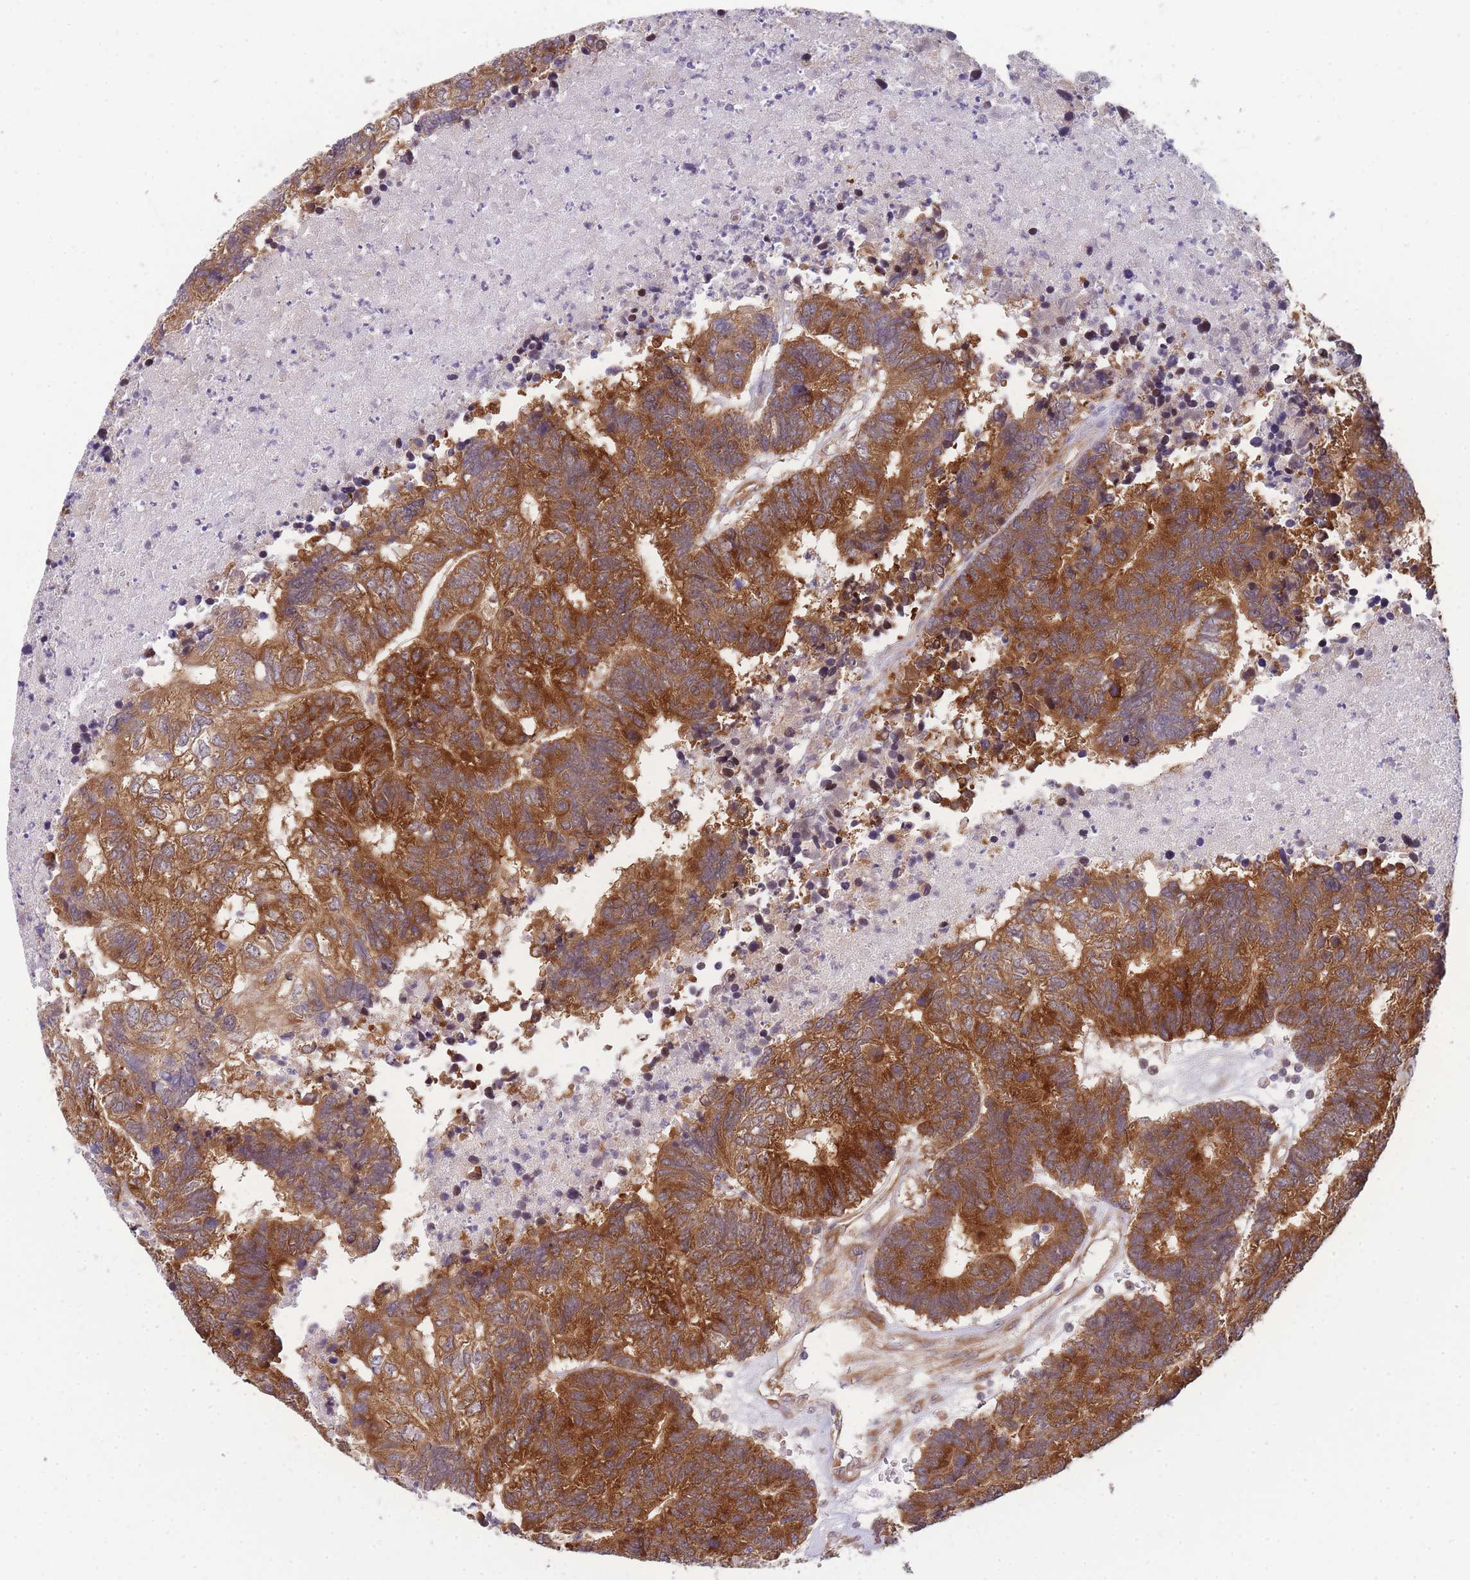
{"staining": {"intensity": "strong", "quantity": ">75%", "location": "cytoplasmic/membranous"}, "tissue": "colorectal cancer", "cell_type": "Tumor cells", "image_type": "cancer", "snomed": [{"axis": "morphology", "description": "Adenocarcinoma, NOS"}, {"axis": "topography", "description": "Colon"}], "caption": "Colorectal cancer tissue exhibits strong cytoplasmic/membranous expression in about >75% of tumor cells, visualized by immunohistochemistry.", "gene": "MRPL23", "patient": {"sex": "female", "age": 48}}